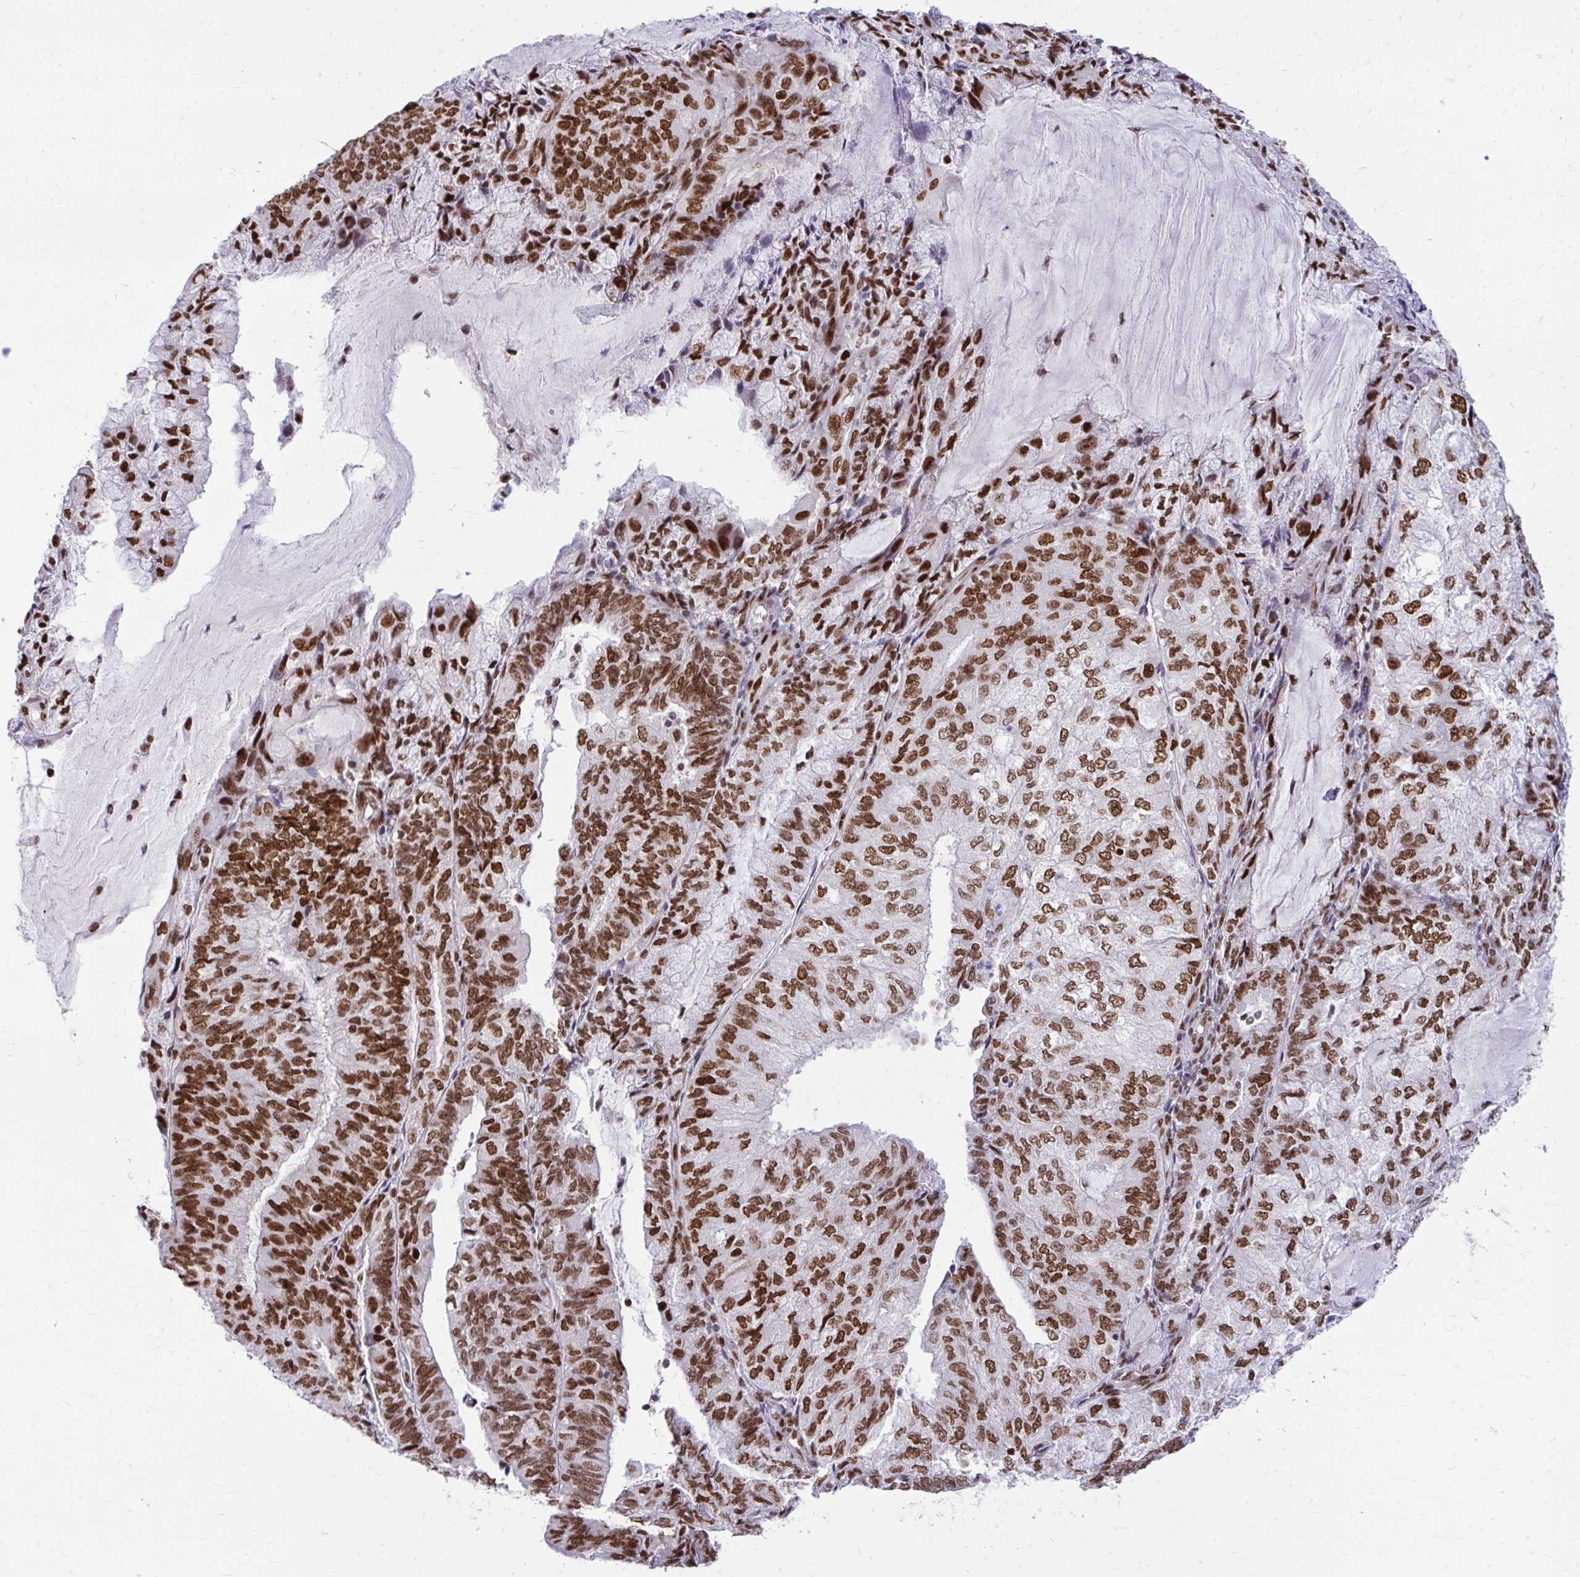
{"staining": {"intensity": "strong", "quantity": ">75%", "location": "nuclear"}, "tissue": "endometrial cancer", "cell_type": "Tumor cells", "image_type": "cancer", "snomed": [{"axis": "morphology", "description": "Adenocarcinoma, NOS"}, {"axis": "topography", "description": "Endometrium"}], "caption": "High-magnification brightfield microscopy of endometrial cancer stained with DAB (3,3'-diaminobenzidine) (brown) and counterstained with hematoxylin (blue). tumor cells exhibit strong nuclear positivity is identified in about>75% of cells. The staining was performed using DAB to visualize the protein expression in brown, while the nuclei were stained in blue with hematoxylin (Magnification: 20x).", "gene": "CDYL", "patient": {"sex": "female", "age": 81}}